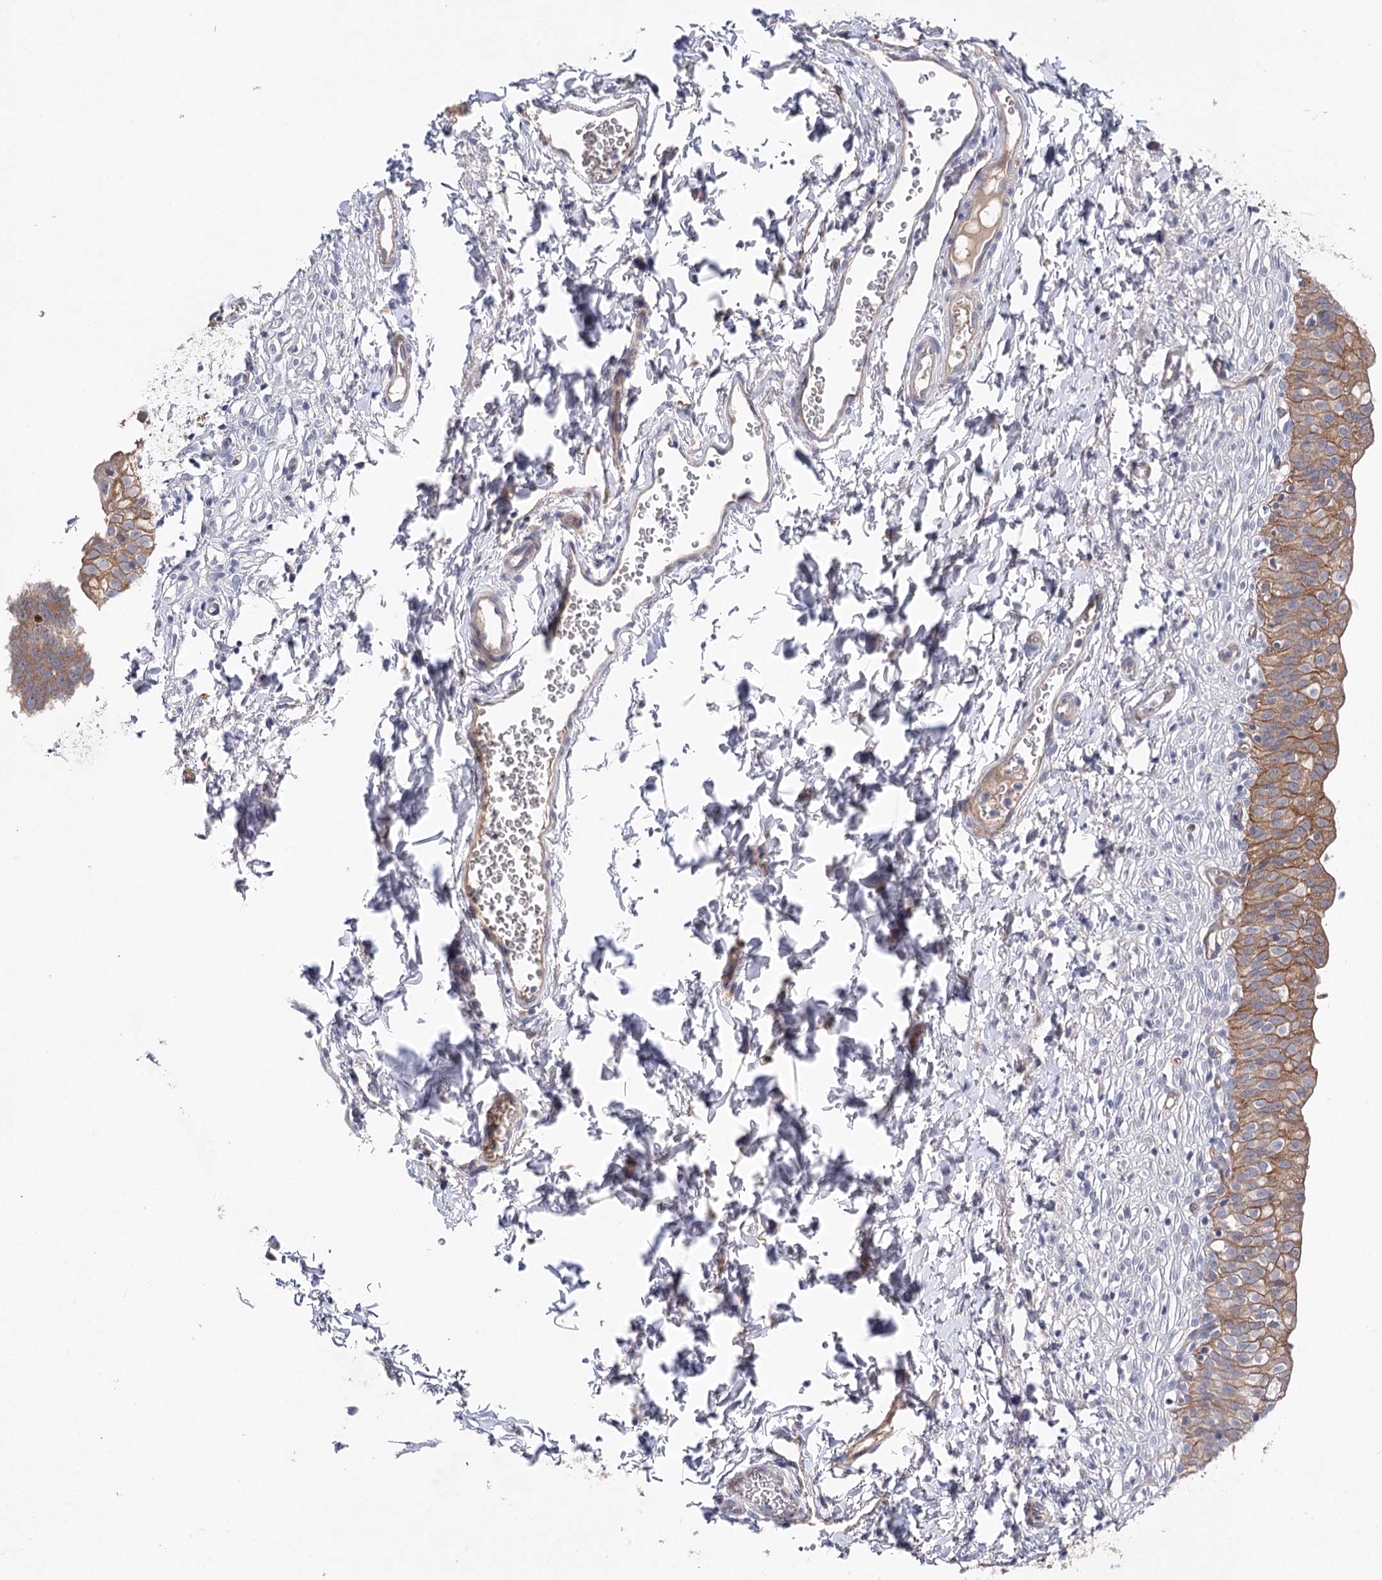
{"staining": {"intensity": "moderate", "quantity": ">75%", "location": "cytoplasmic/membranous"}, "tissue": "urinary bladder", "cell_type": "Urothelial cells", "image_type": "normal", "snomed": [{"axis": "morphology", "description": "Normal tissue, NOS"}, {"axis": "topography", "description": "Urinary bladder"}], "caption": "Urothelial cells show moderate cytoplasmic/membranous positivity in about >75% of cells in unremarkable urinary bladder.", "gene": "LRRC14B", "patient": {"sex": "male", "age": 55}}